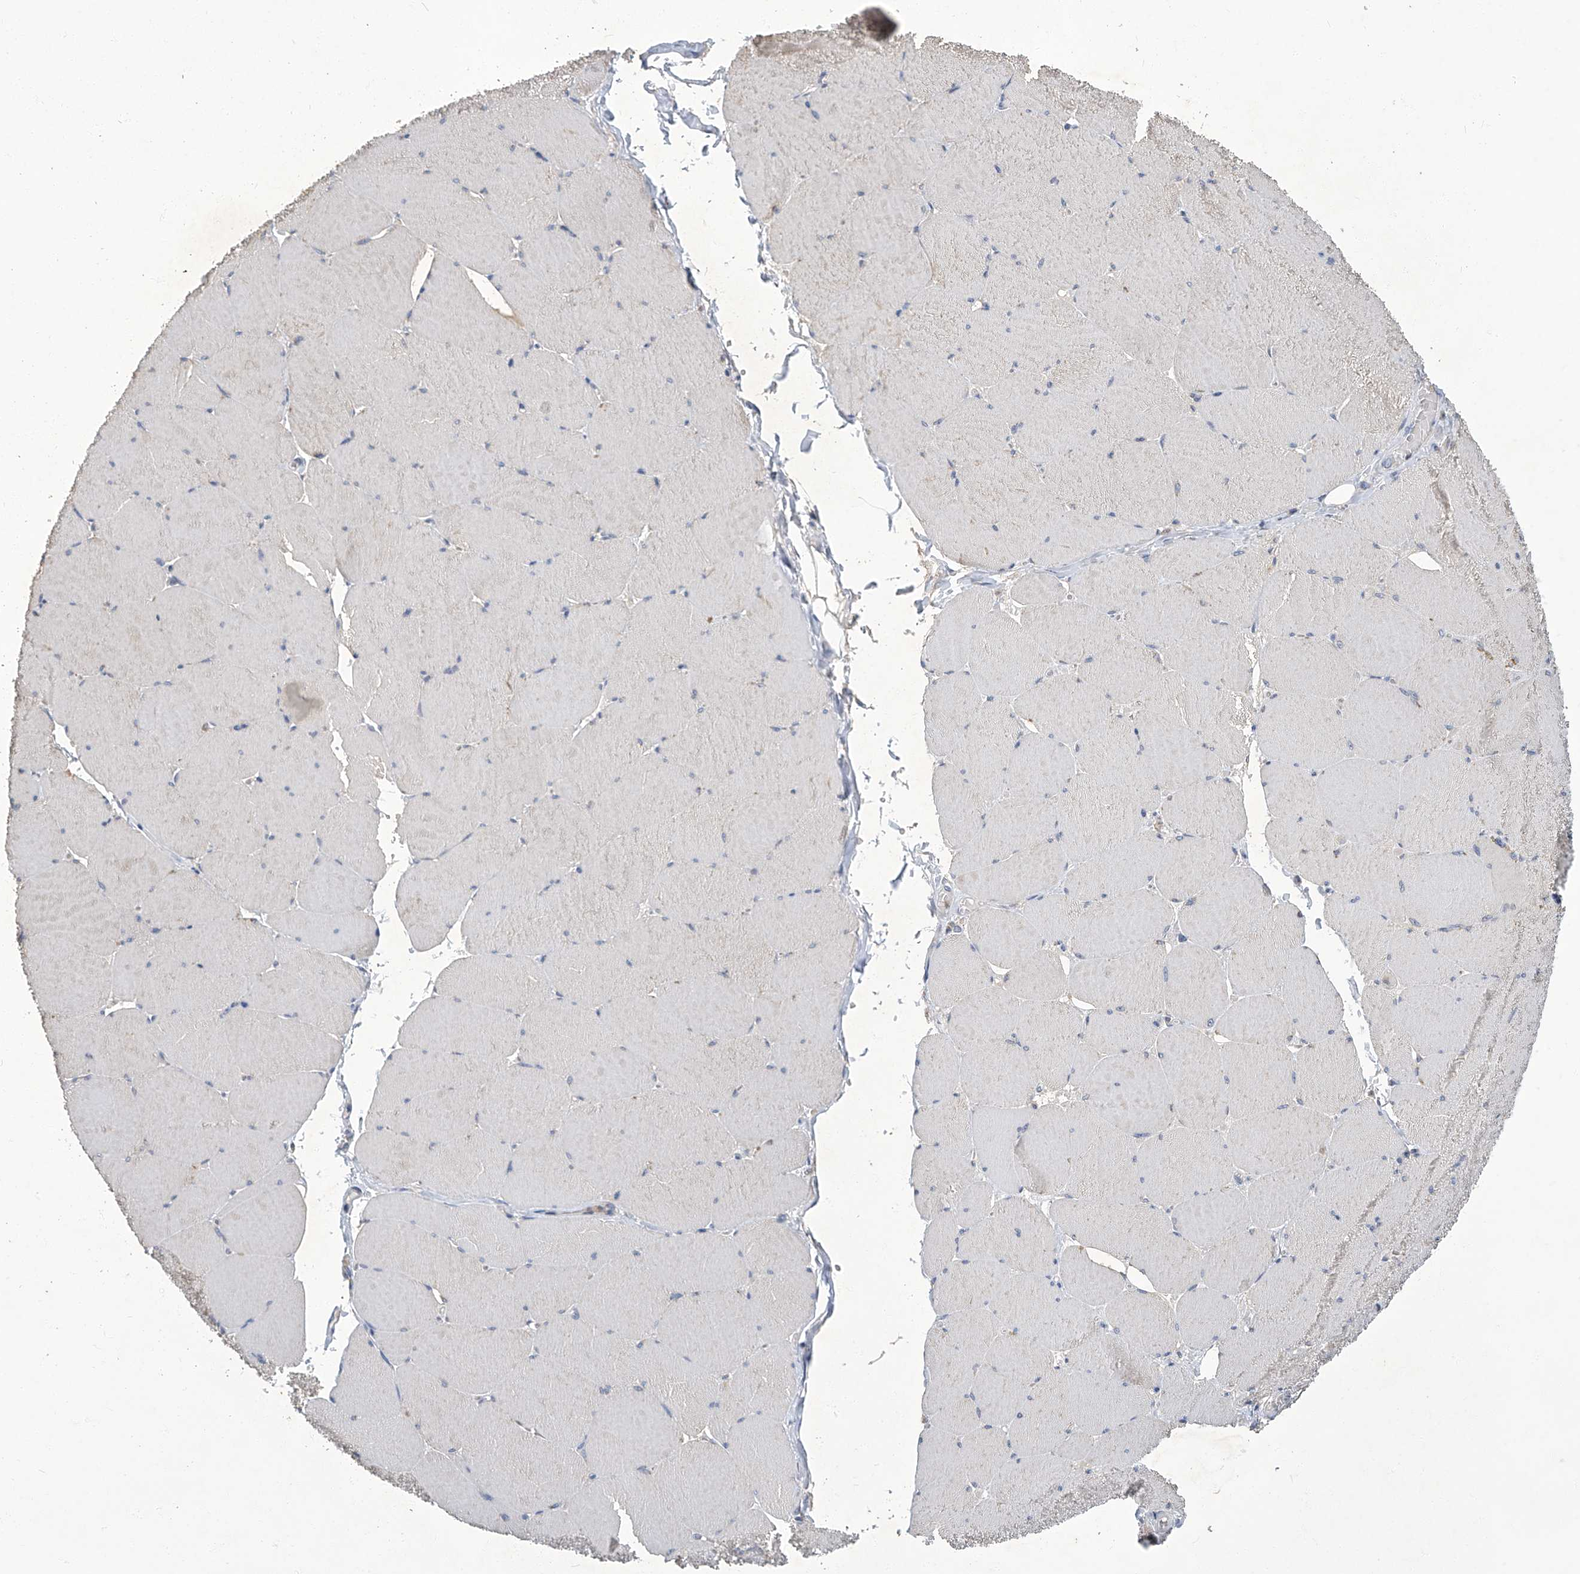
{"staining": {"intensity": "weak", "quantity": "<25%", "location": "cytoplasmic/membranous"}, "tissue": "skeletal muscle", "cell_type": "Myocytes", "image_type": "normal", "snomed": [{"axis": "morphology", "description": "Normal tissue, NOS"}, {"axis": "topography", "description": "Skeletal muscle"}, {"axis": "topography", "description": "Head-Neck"}], "caption": "The image shows no significant staining in myocytes of skeletal muscle.", "gene": "TGFBR1", "patient": {"sex": "male", "age": 66}}